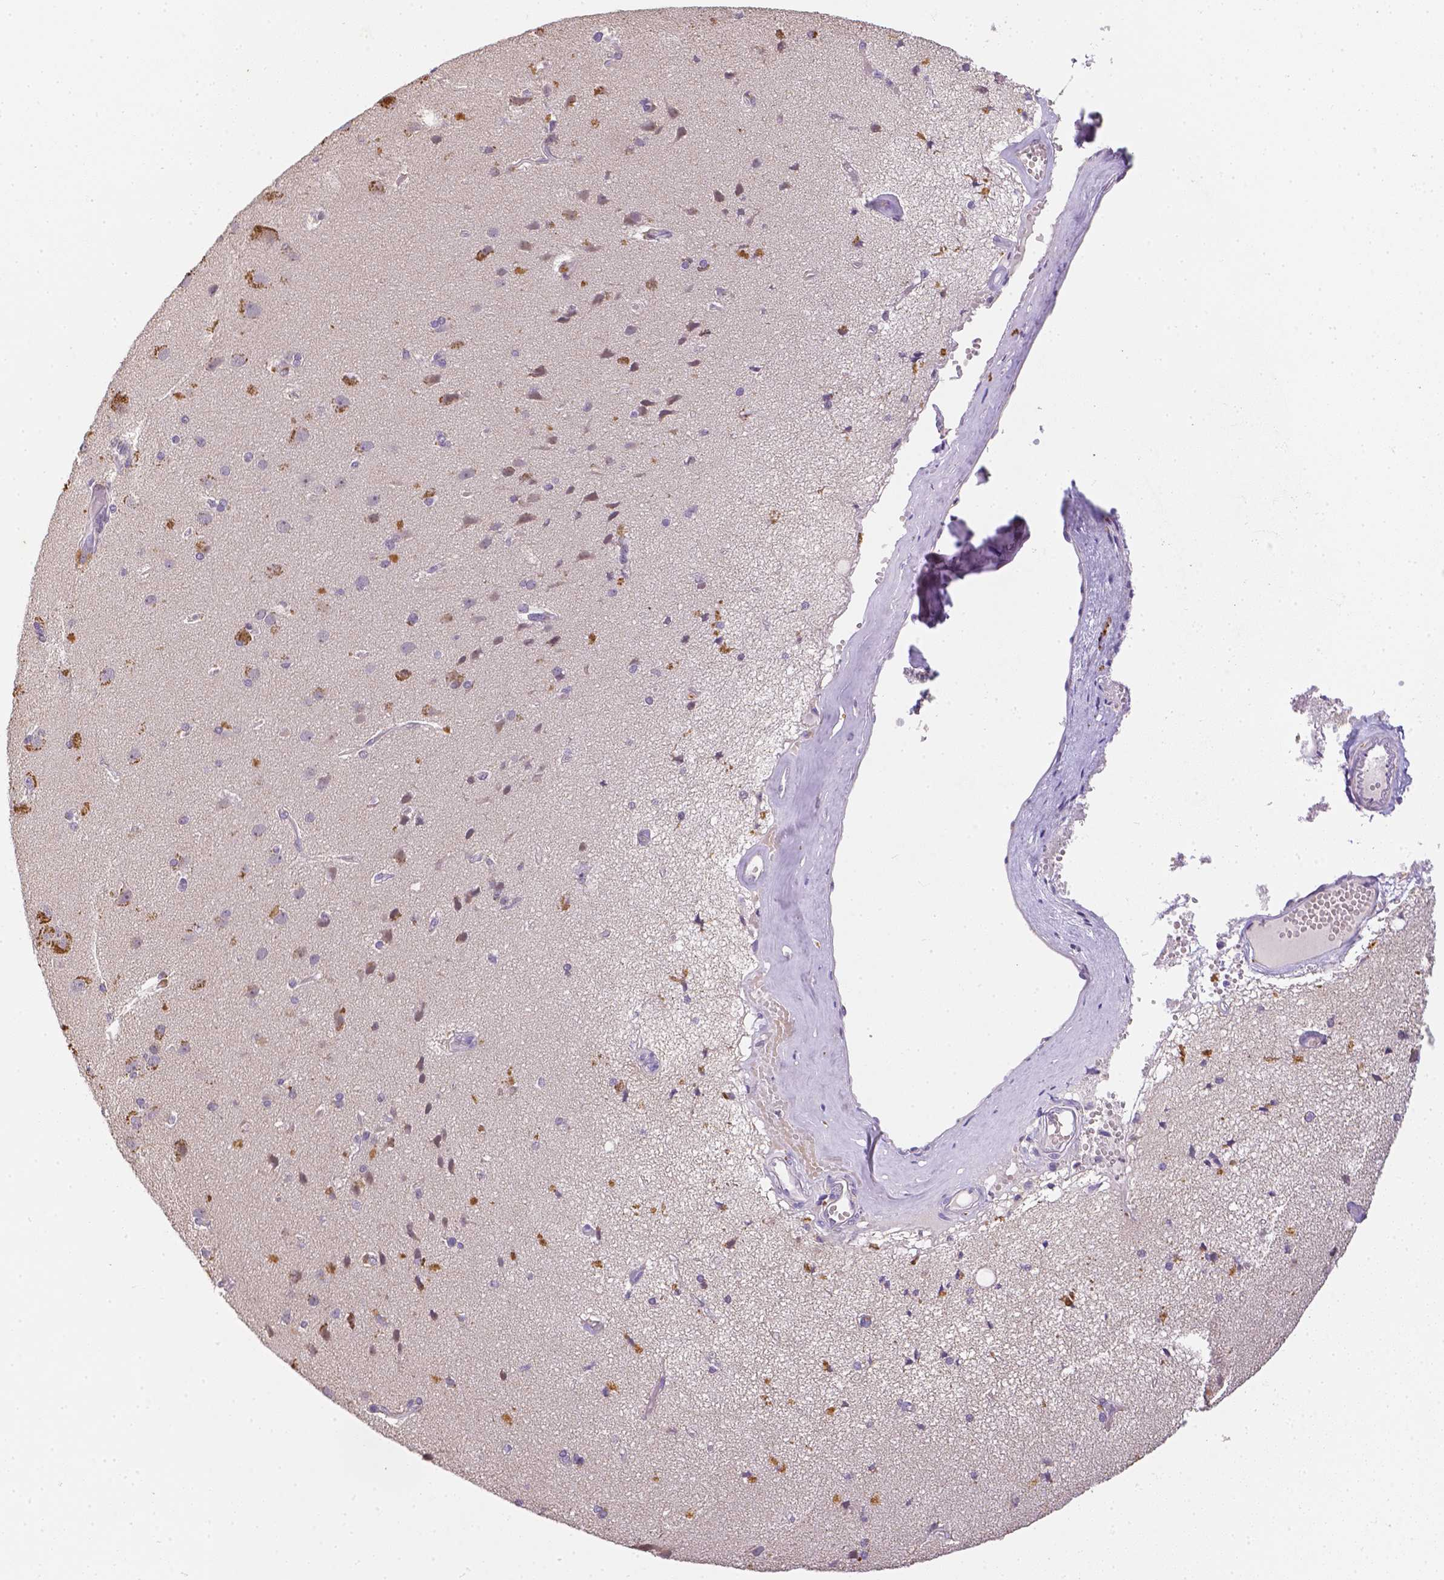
{"staining": {"intensity": "negative", "quantity": "none", "location": "none"}, "tissue": "cerebral cortex", "cell_type": "Endothelial cells", "image_type": "normal", "snomed": [{"axis": "morphology", "description": "Normal tissue, NOS"}, {"axis": "morphology", "description": "Glioma, malignant, High grade"}, {"axis": "topography", "description": "Cerebral cortex"}], "caption": "Immunohistochemistry (IHC) histopathology image of benign cerebral cortex: cerebral cortex stained with DAB reveals no significant protein staining in endothelial cells.", "gene": "ZNF280B", "patient": {"sex": "male", "age": 71}}